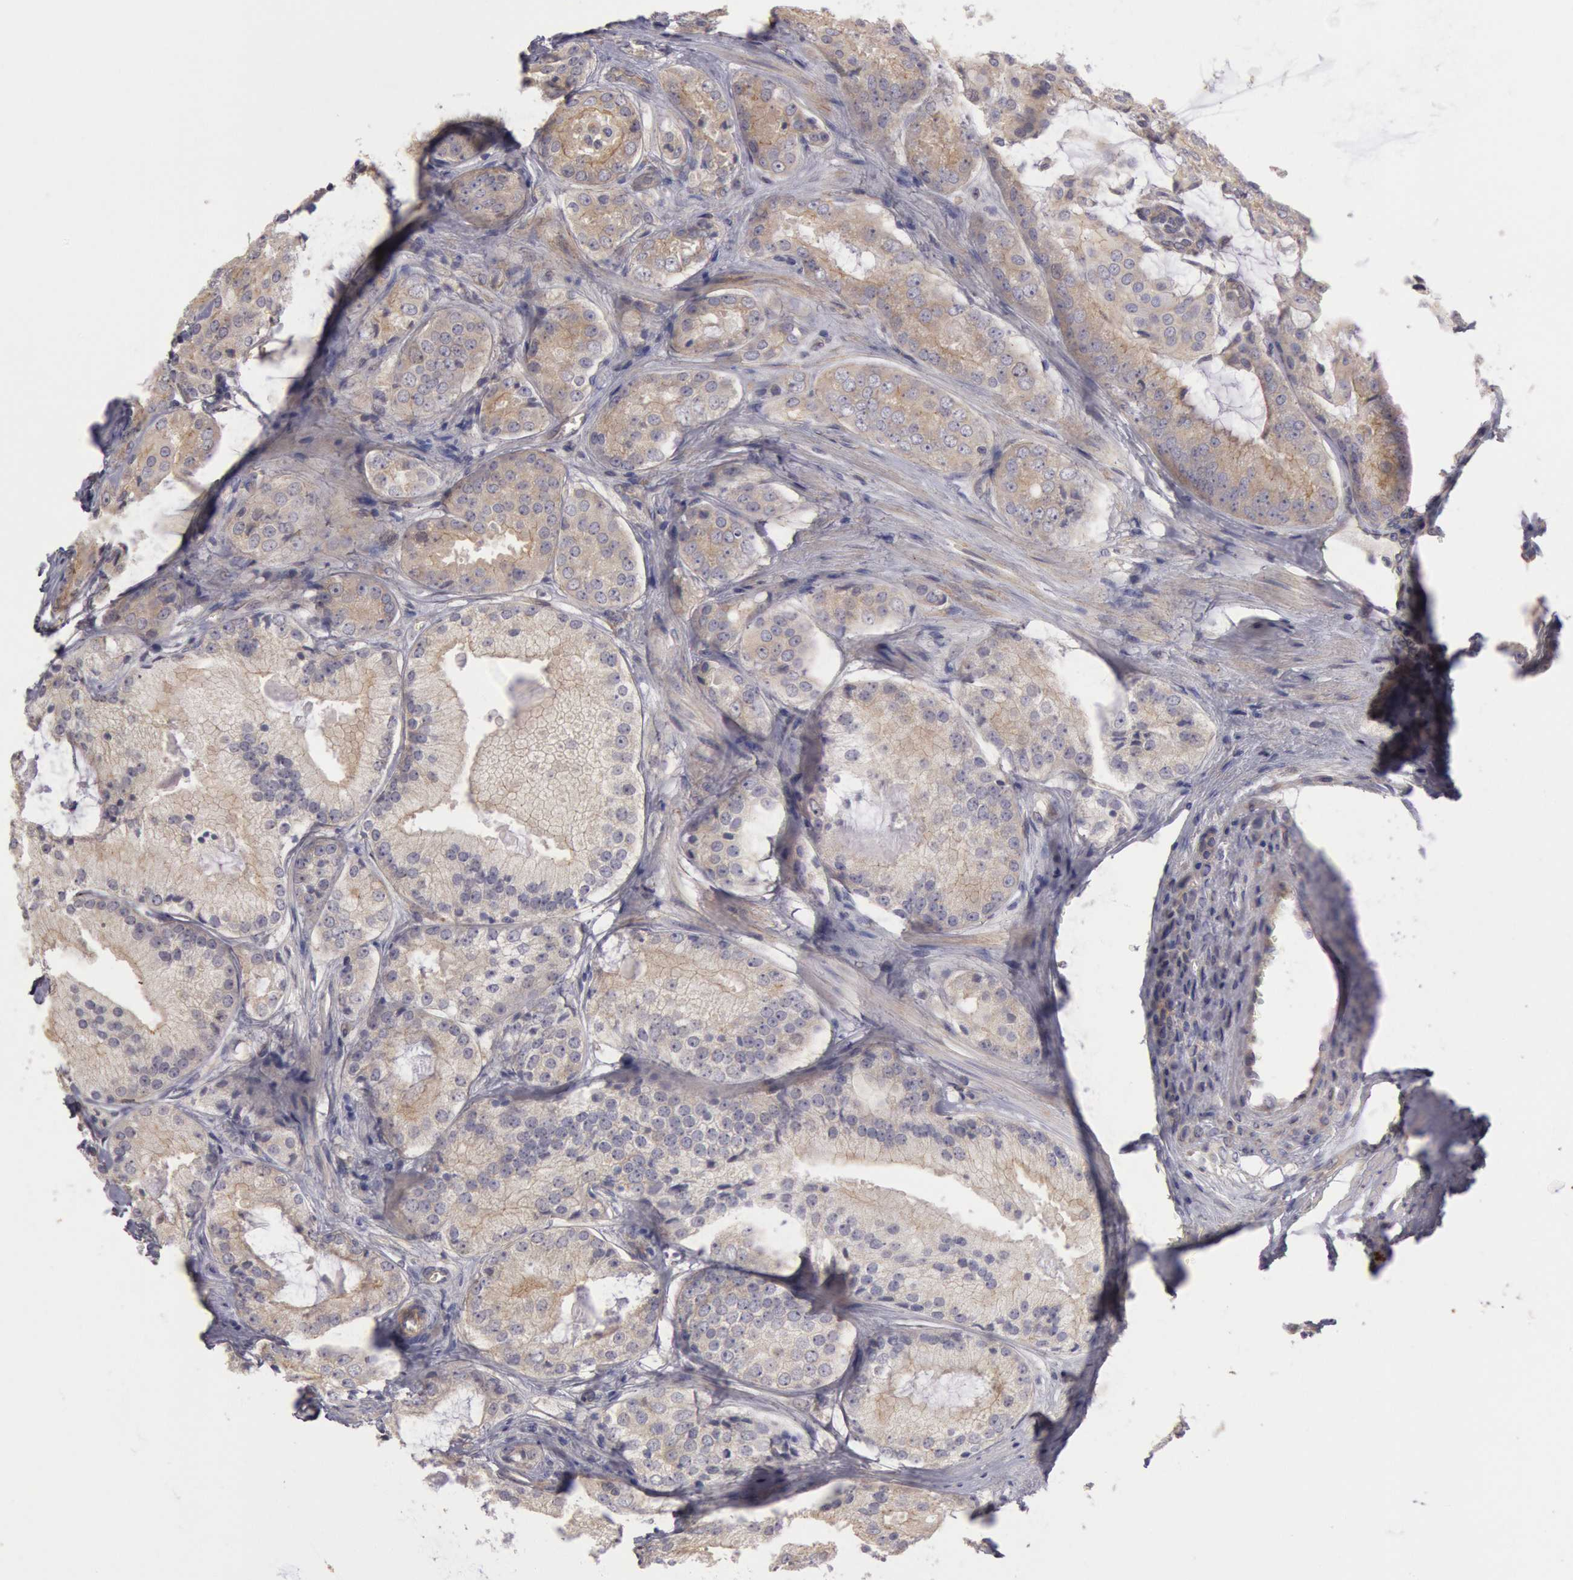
{"staining": {"intensity": "negative", "quantity": "none", "location": "none"}, "tissue": "prostate cancer", "cell_type": "Tumor cells", "image_type": "cancer", "snomed": [{"axis": "morphology", "description": "Adenocarcinoma, Medium grade"}, {"axis": "topography", "description": "Prostate"}], "caption": "Human prostate cancer stained for a protein using IHC exhibits no expression in tumor cells.", "gene": "AMOTL1", "patient": {"sex": "male", "age": 60}}